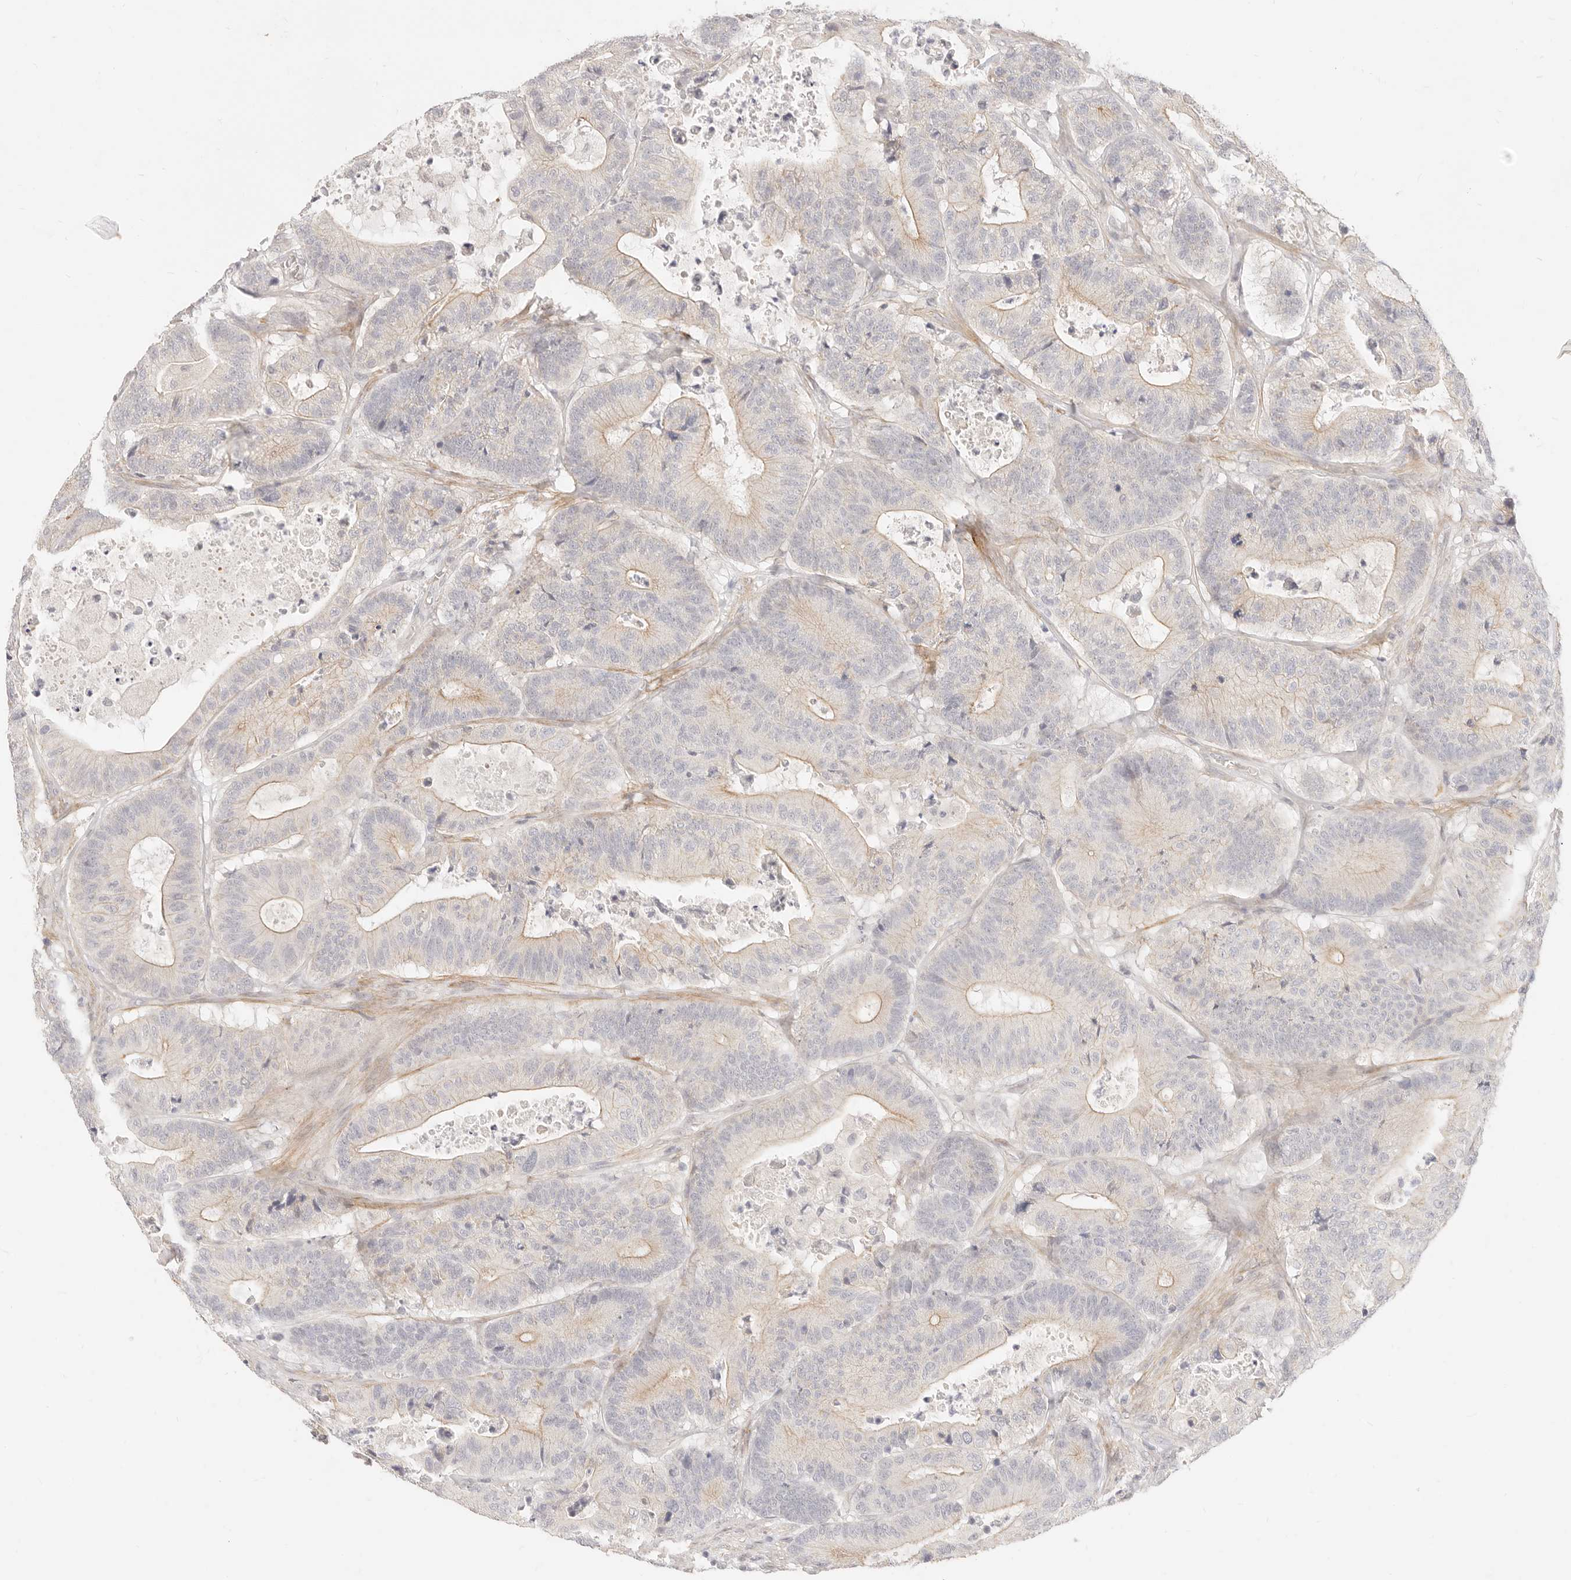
{"staining": {"intensity": "weak", "quantity": "<25%", "location": "cytoplasmic/membranous"}, "tissue": "colorectal cancer", "cell_type": "Tumor cells", "image_type": "cancer", "snomed": [{"axis": "morphology", "description": "Adenocarcinoma, NOS"}, {"axis": "topography", "description": "Colon"}], "caption": "Tumor cells are negative for protein expression in human colorectal cancer (adenocarcinoma). (DAB immunohistochemistry visualized using brightfield microscopy, high magnification).", "gene": "UBXN10", "patient": {"sex": "female", "age": 84}}